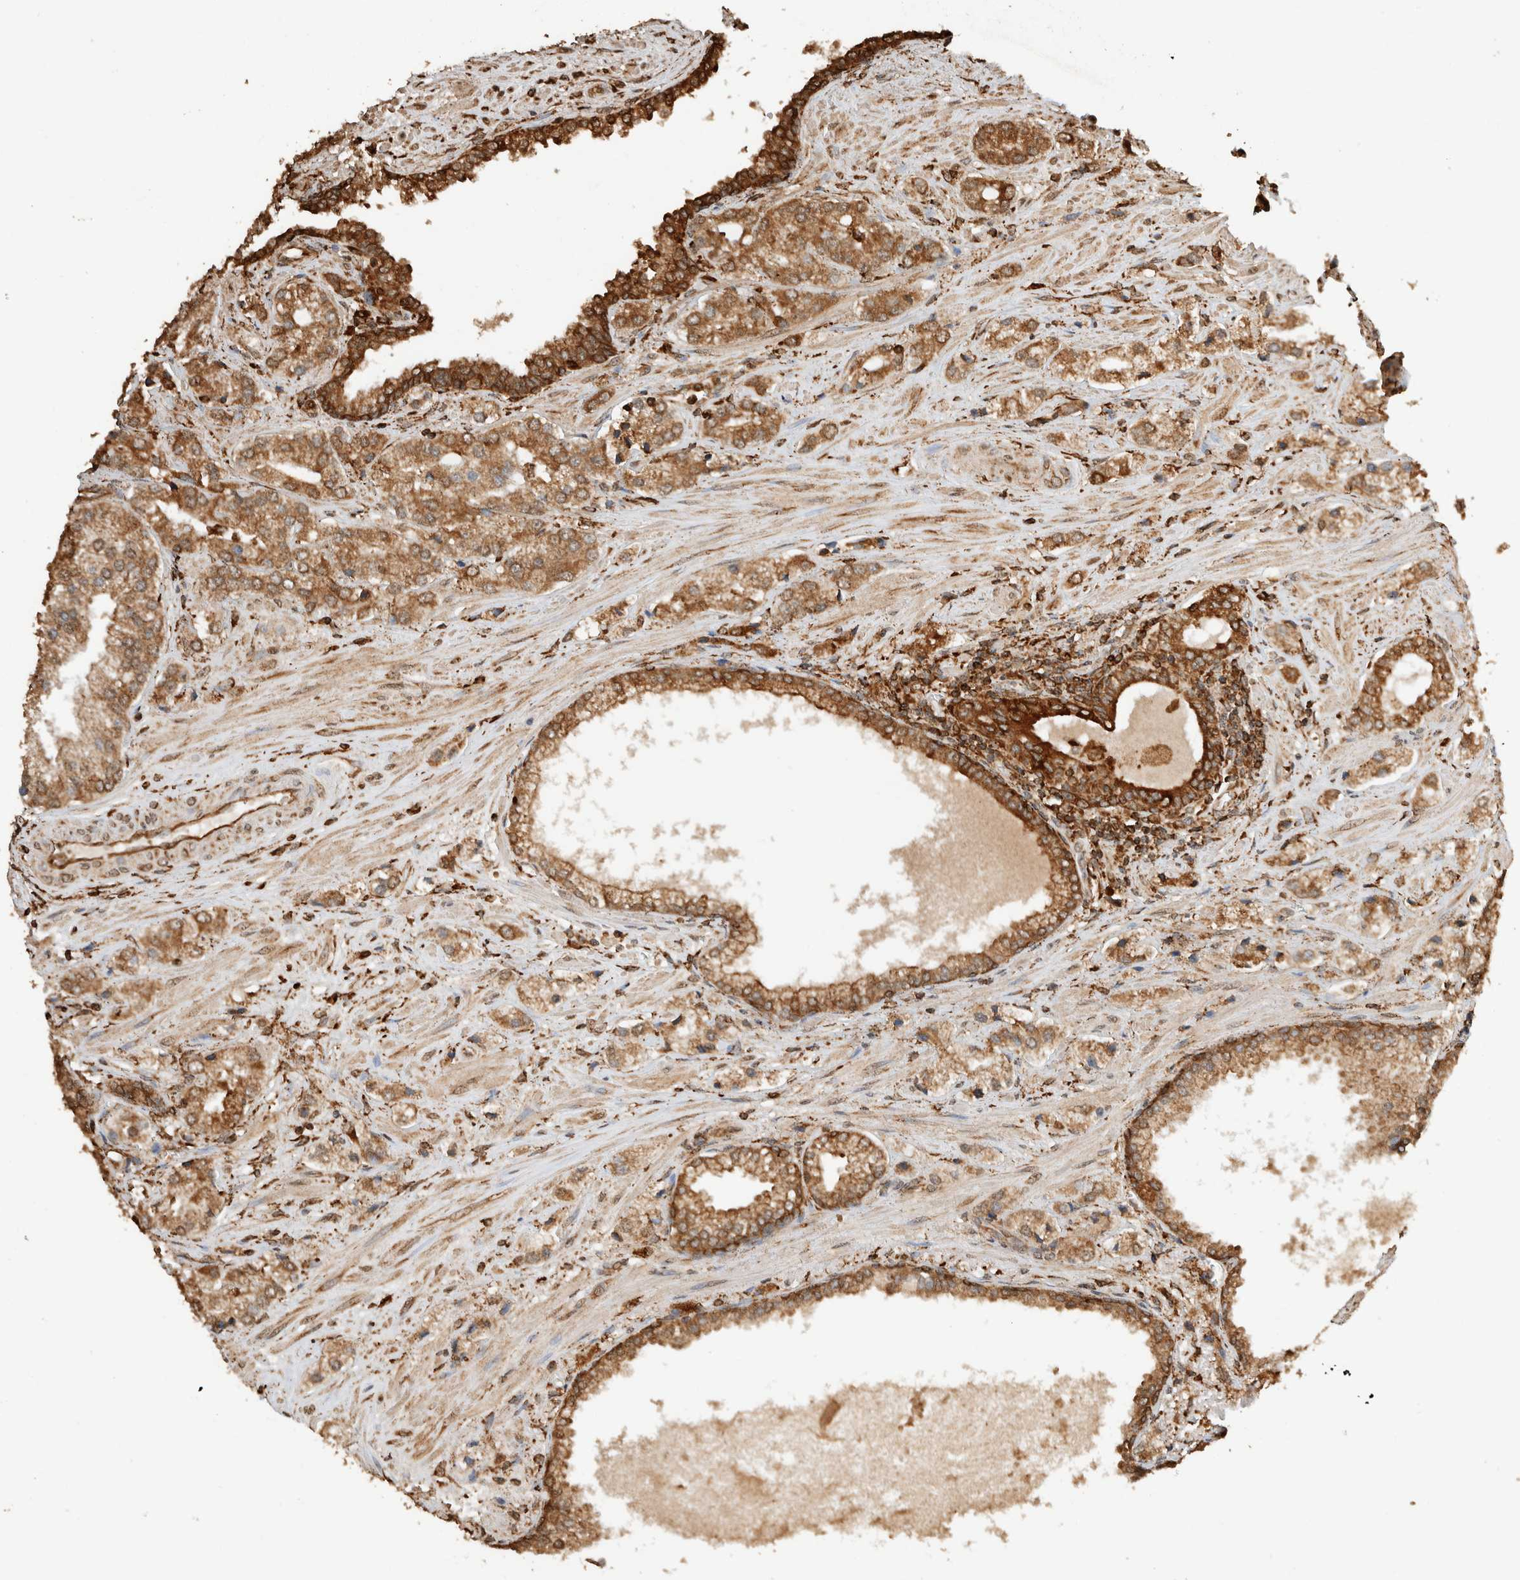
{"staining": {"intensity": "moderate", "quantity": ">75%", "location": "cytoplasmic/membranous"}, "tissue": "prostate cancer", "cell_type": "Tumor cells", "image_type": "cancer", "snomed": [{"axis": "morphology", "description": "Adenocarcinoma, High grade"}, {"axis": "topography", "description": "Prostate"}], "caption": "Prostate high-grade adenocarcinoma was stained to show a protein in brown. There is medium levels of moderate cytoplasmic/membranous staining in about >75% of tumor cells. (DAB IHC with brightfield microscopy, high magnification).", "gene": "ERAP1", "patient": {"sex": "male", "age": 66}}